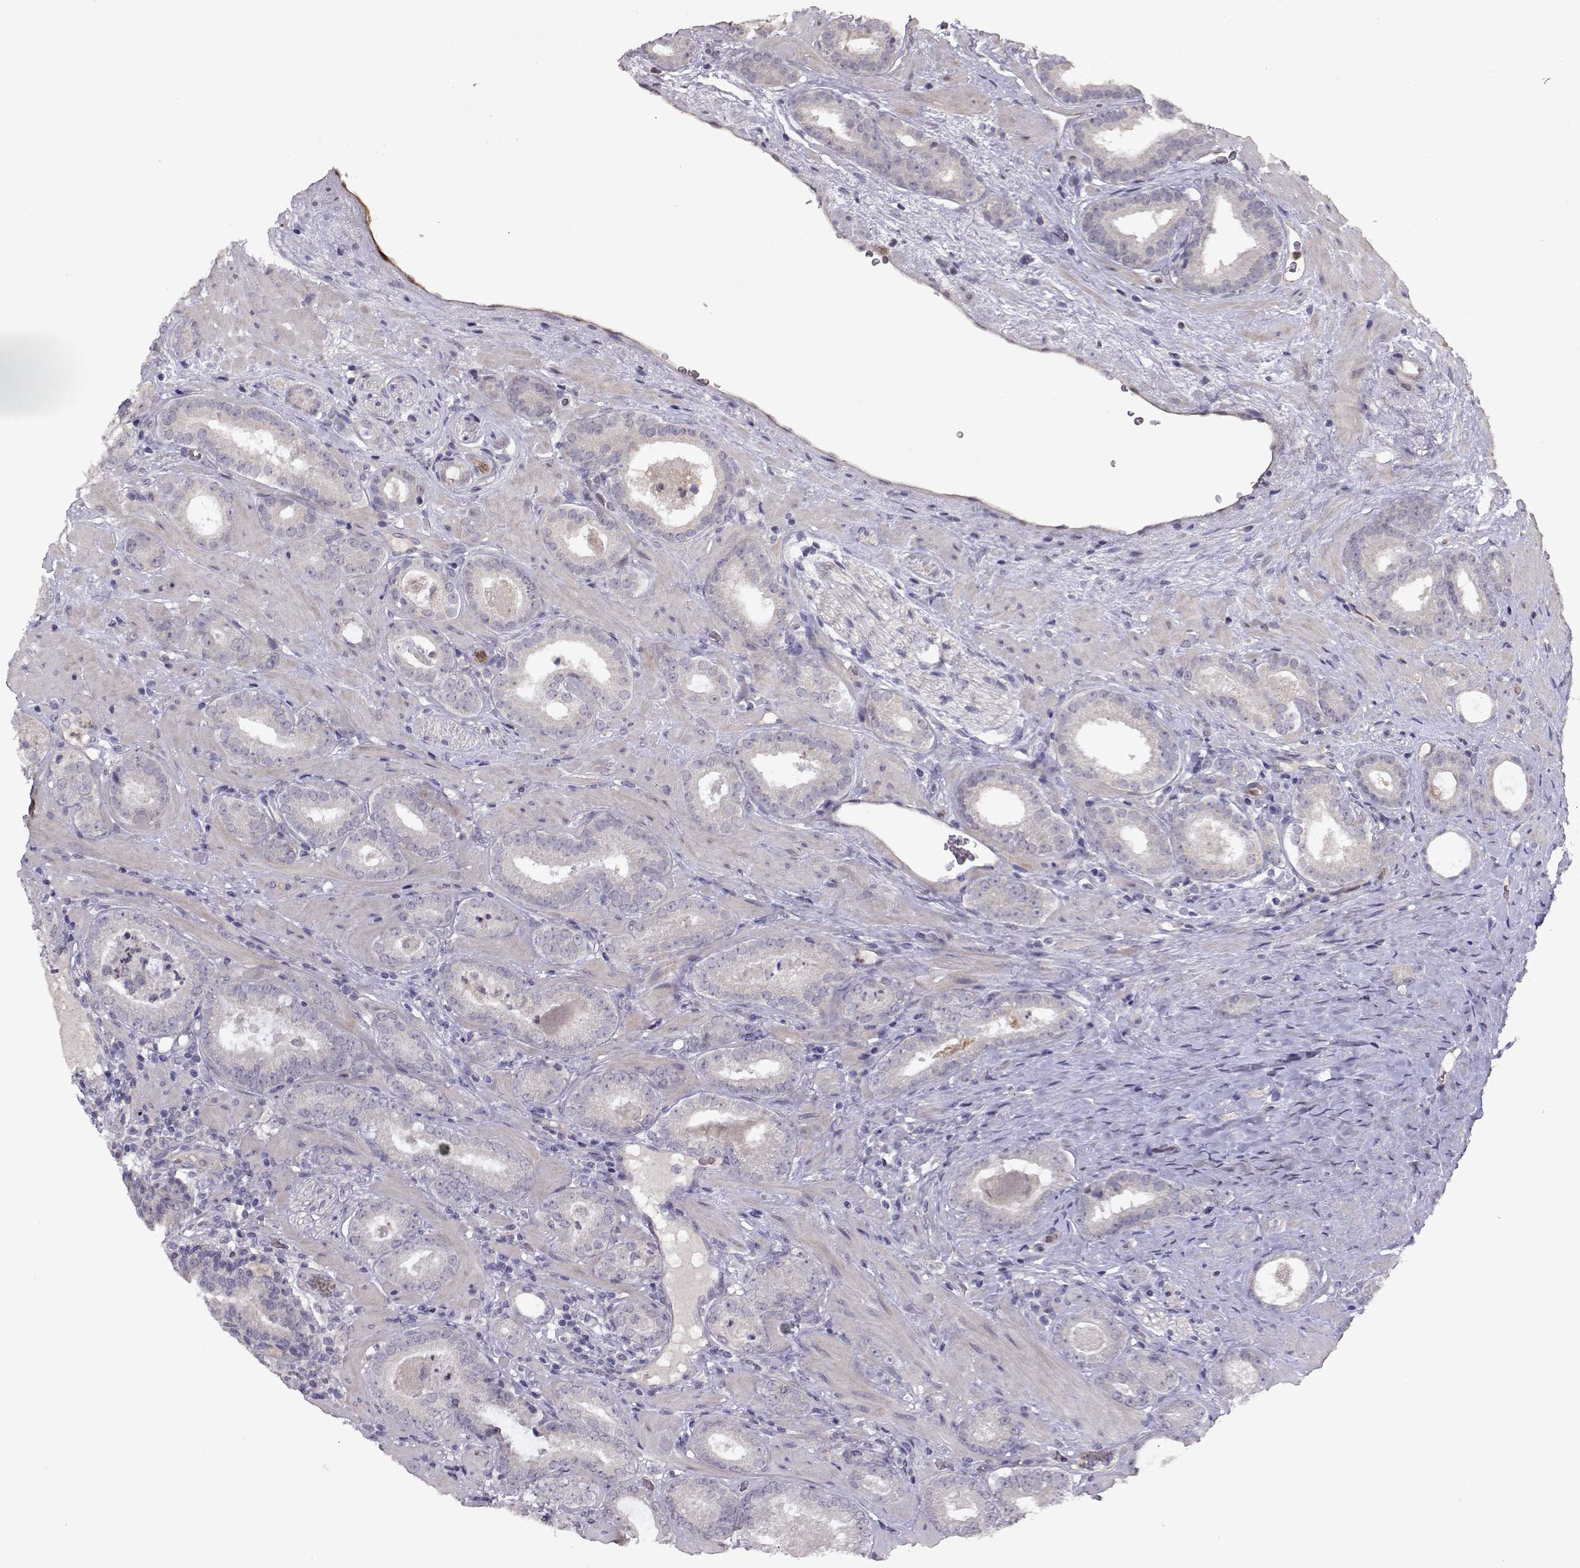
{"staining": {"intensity": "negative", "quantity": "none", "location": "none"}, "tissue": "prostate cancer", "cell_type": "Tumor cells", "image_type": "cancer", "snomed": [{"axis": "morphology", "description": "Adenocarcinoma, Low grade"}, {"axis": "topography", "description": "Prostate"}], "caption": "Immunohistochemistry (IHC) histopathology image of human low-grade adenocarcinoma (prostate) stained for a protein (brown), which displays no positivity in tumor cells.", "gene": "BMX", "patient": {"sex": "male", "age": 60}}